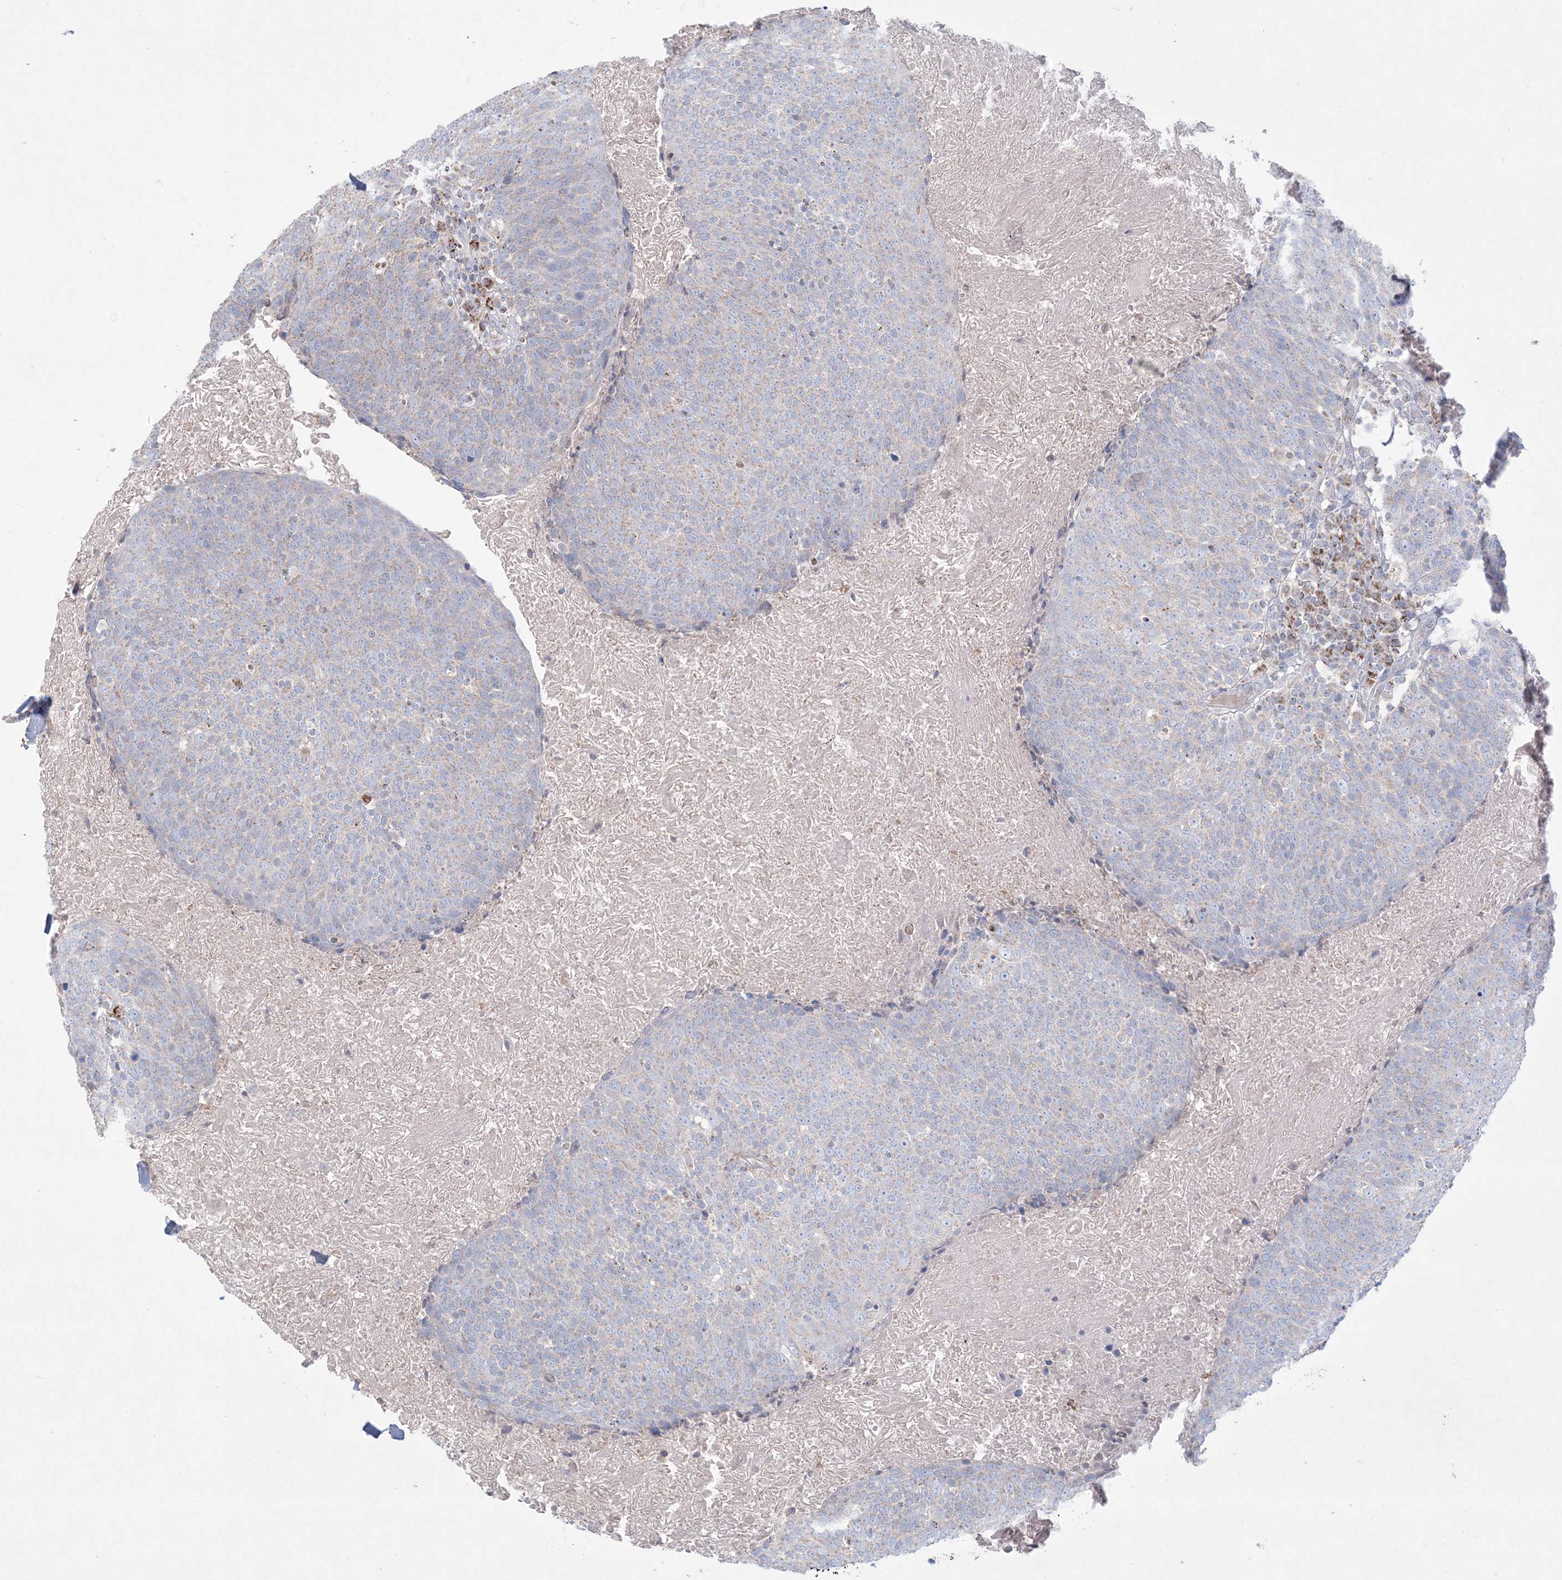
{"staining": {"intensity": "weak", "quantity": ">75%", "location": "cytoplasmic/membranous"}, "tissue": "head and neck cancer", "cell_type": "Tumor cells", "image_type": "cancer", "snomed": [{"axis": "morphology", "description": "Squamous cell carcinoma, NOS"}, {"axis": "morphology", "description": "Squamous cell carcinoma, metastatic, NOS"}, {"axis": "topography", "description": "Lymph node"}, {"axis": "topography", "description": "Head-Neck"}], "caption": "Human metastatic squamous cell carcinoma (head and neck) stained with a protein marker displays weak staining in tumor cells.", "gene": "KCTD6", "patient": {"sex": "male", "age": 62}}